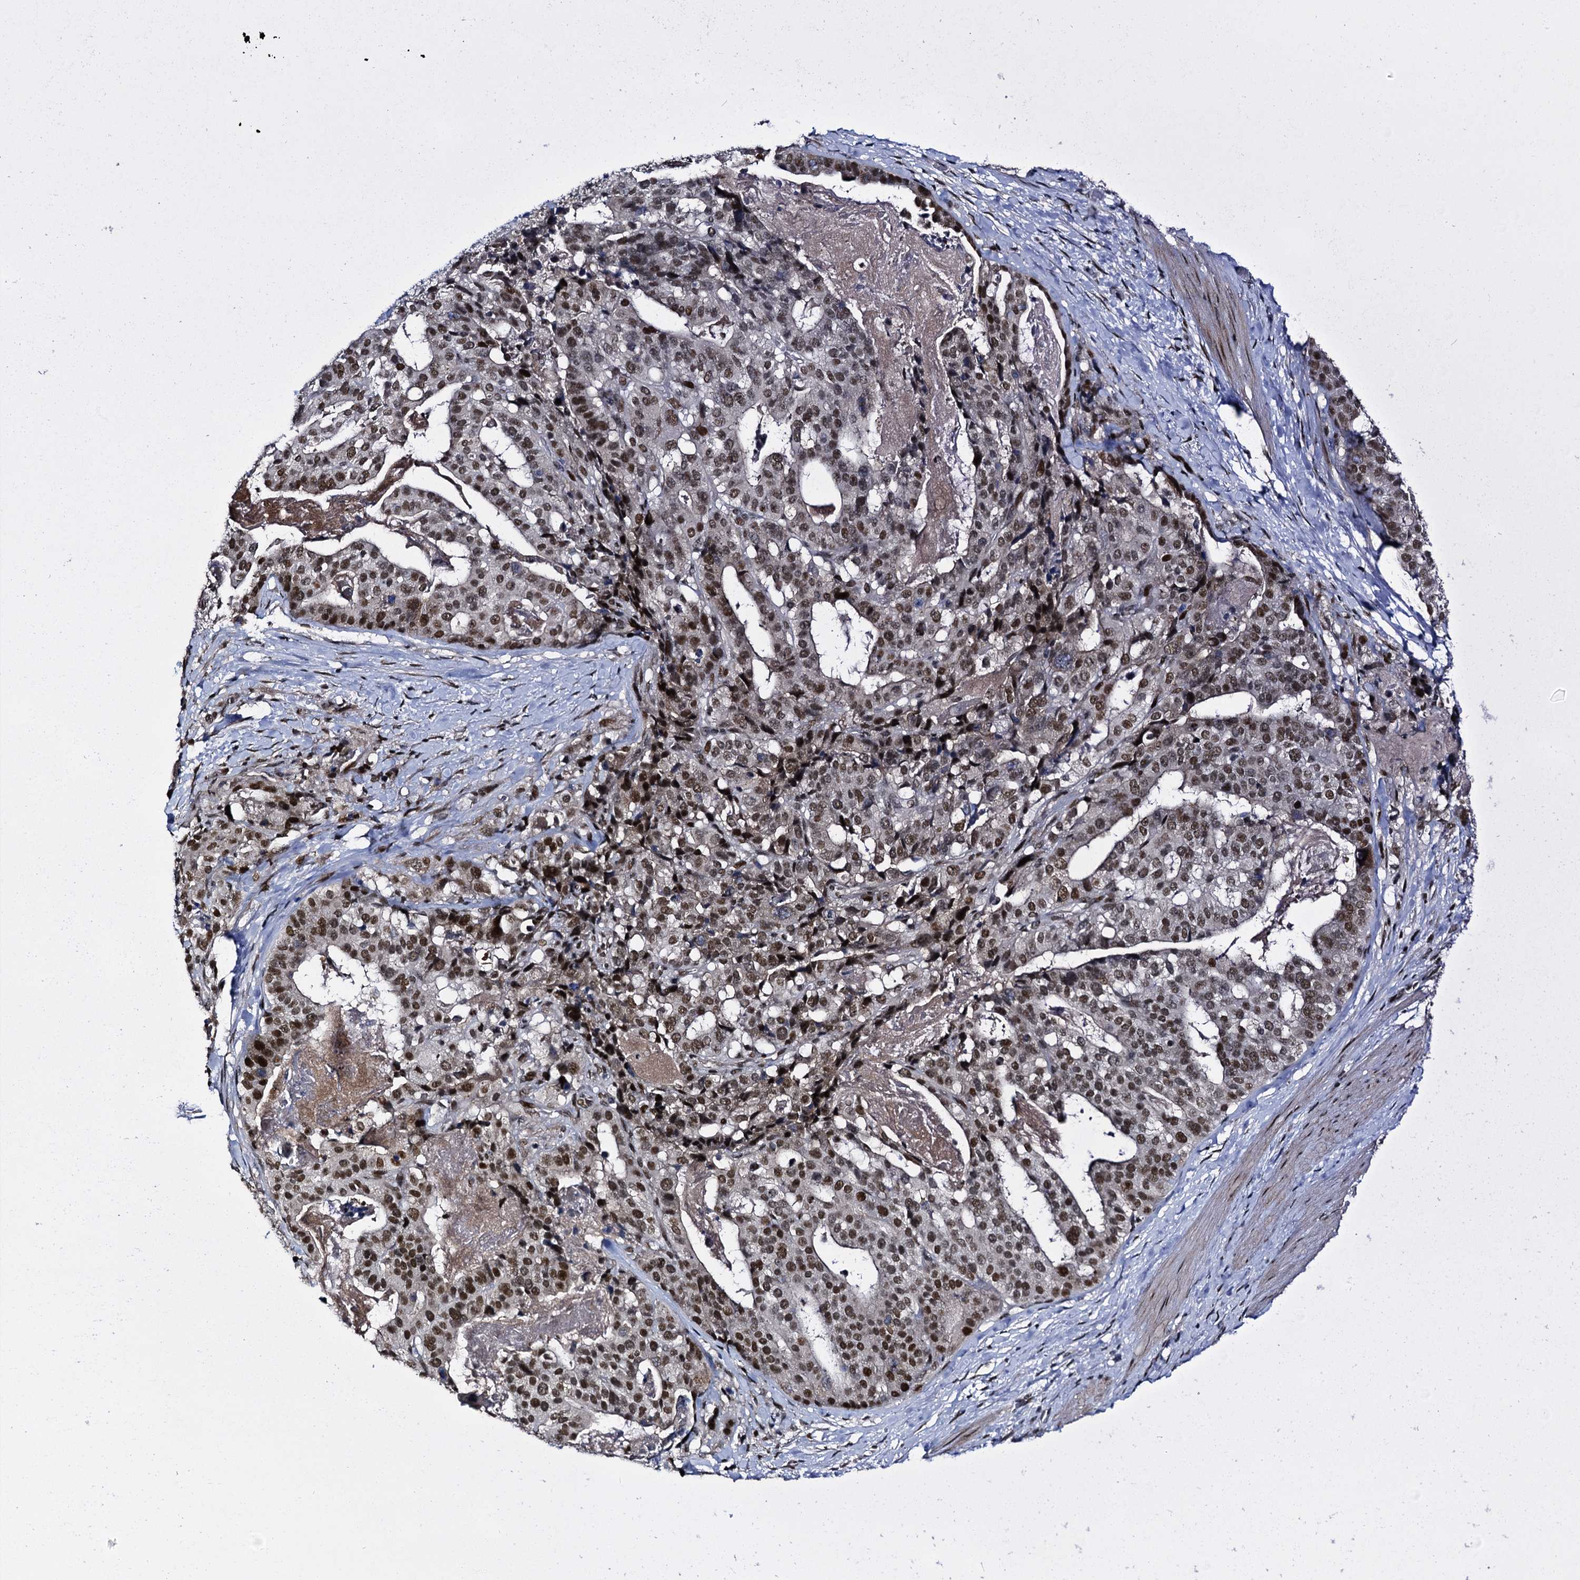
{"staining": {"intensity": "moderate", "quantity": ">75%", "location": "nuclear"}, "tissue": "stomach cancer", "cell_type": "Tumor cells", "image_type": "cancer", "snomed": [{"axis": "morphology", "description": "Adenocarcinoma, NOS"}, {"axis": "topography", "description": "Stomach"}], "caption": "This micrograph exhibits immunohistochemistry staining of human stomach cancer (adenocarcinoma), with medium moderate nuclear staining in approximately >75% of tumor cells.", "gene": "RUFY2", "patient": {"sex": "male", "age": 48}}